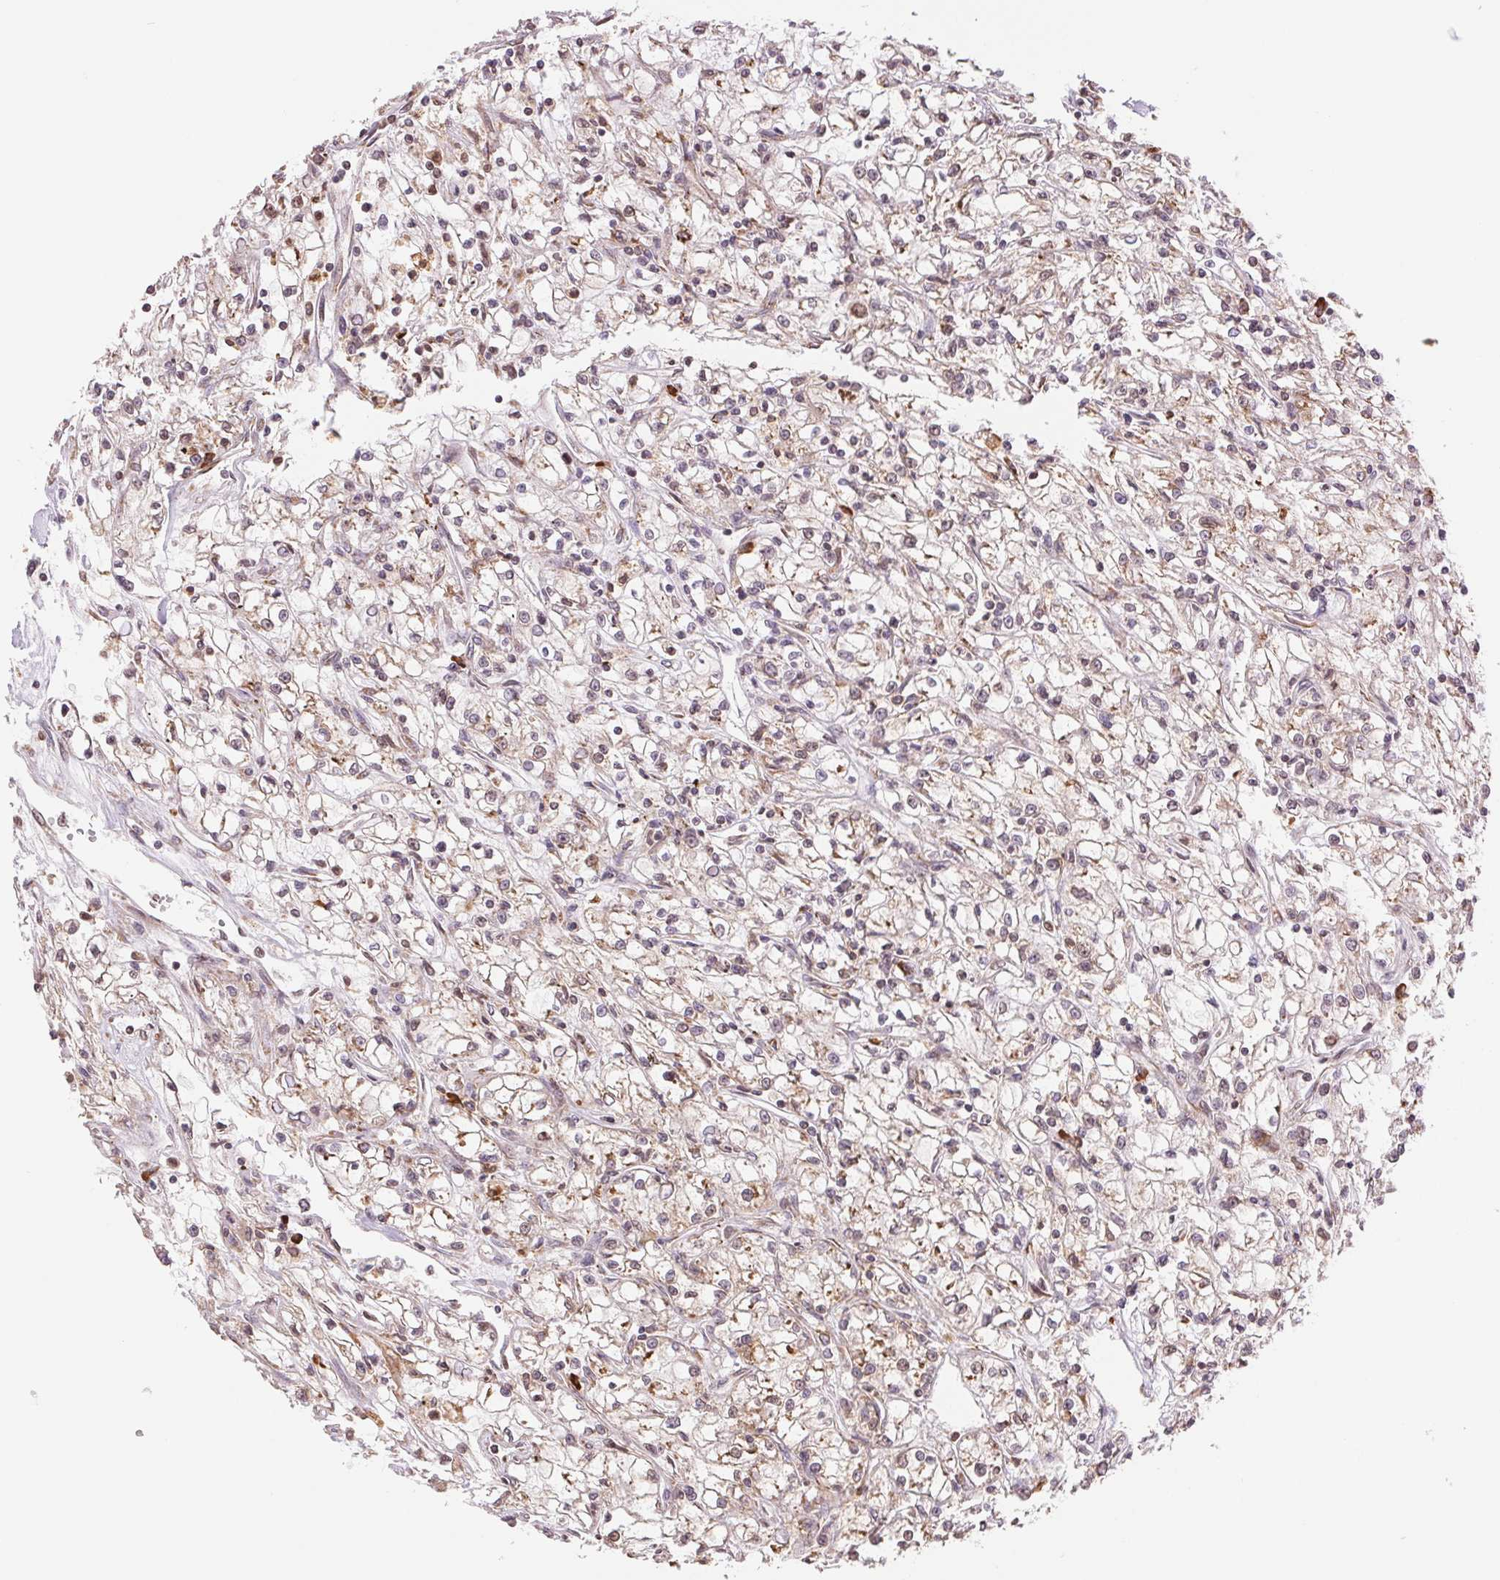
{"staining": {"intensity": "weak", "quantity": "25%-75%", "location": "cytoplasmic/membranous"}, "tissue": "renal cancer", "cell_type": "Tumor cells", "image_type": "cancer", "snomed": [{"axis": "morphology", "description": "Adenocarcinoma, NOS"}, {"axis": "topography", "description": "Kidney"}], "caption": "A low amount of weak cytoplasmic/membranous staining is present in about 25%-75% of tumor cells in renal cancer (adenocarcinoma) tissue. The staining was performed using DAB (3,3'-diaminobenzidine) to visualize the protein expression in brown, while the nuclei were stained in blue with hematoxylin (Magnification: 20x).", "gene": "RPN1", "patient": {"sex": "female", "age": 59}}